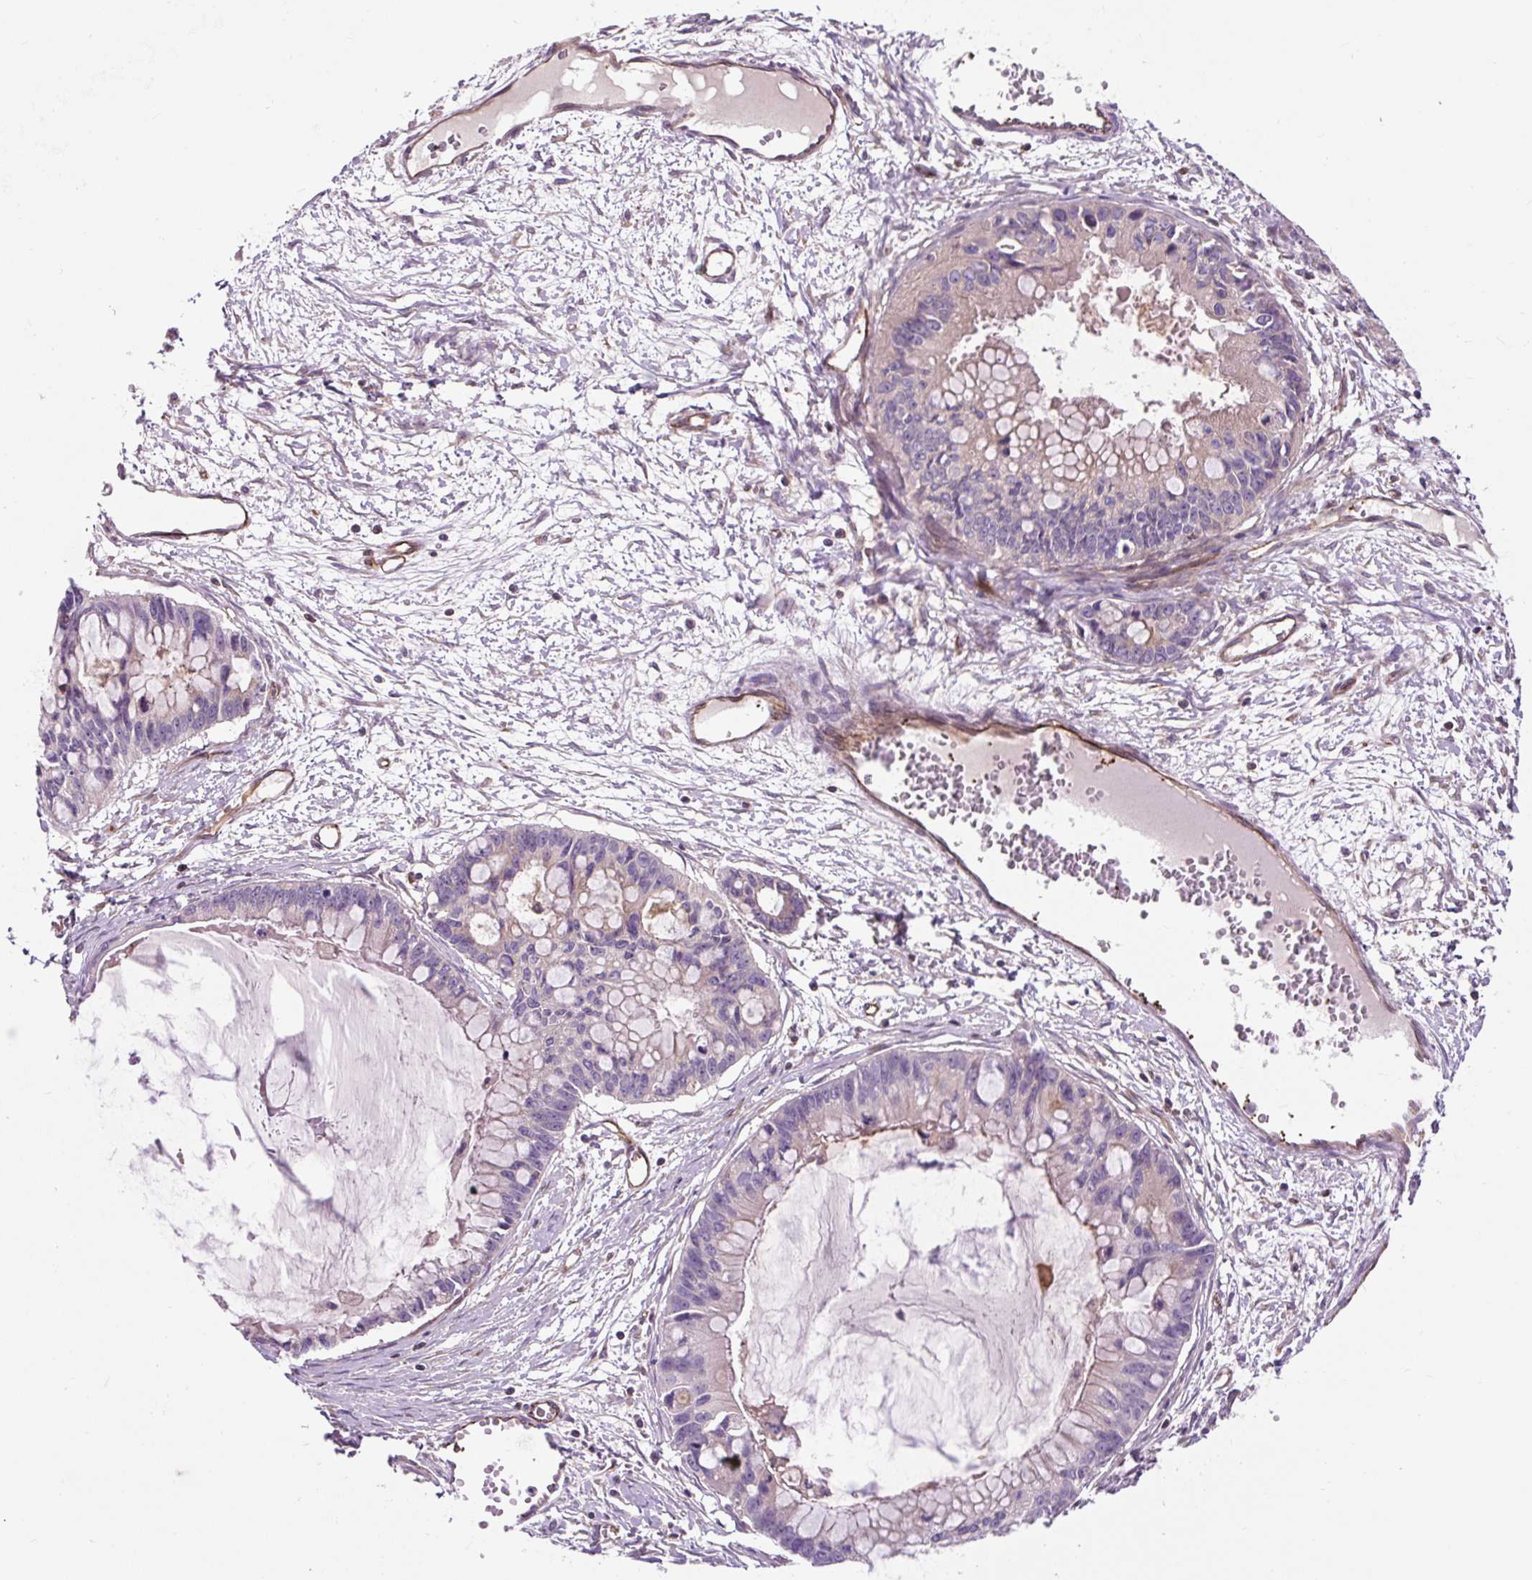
{"staining": {"intensity": "weak", "quantity": "<25%", "location": "cytoplasmic/membranous"}, "tissue": "ovarian cancer", "cell_type": "Tumor cells", "image_type": "cancer", "snomed": [{"axis": "morphology", "description": "Cystadenocarcinoma, mucinous, NOS"}, {"axis": "topography", "description": "Ovary"}], "caption": "Tumor cells are negative for protein expression in human ovarian mucinous cystadenocarcinoma. (DAB immunohistochemistry visualized using brightfield microscopy, high magnification).", "gene": "PCDHGB3", "patient": {"sex": "female", "age": 63}}